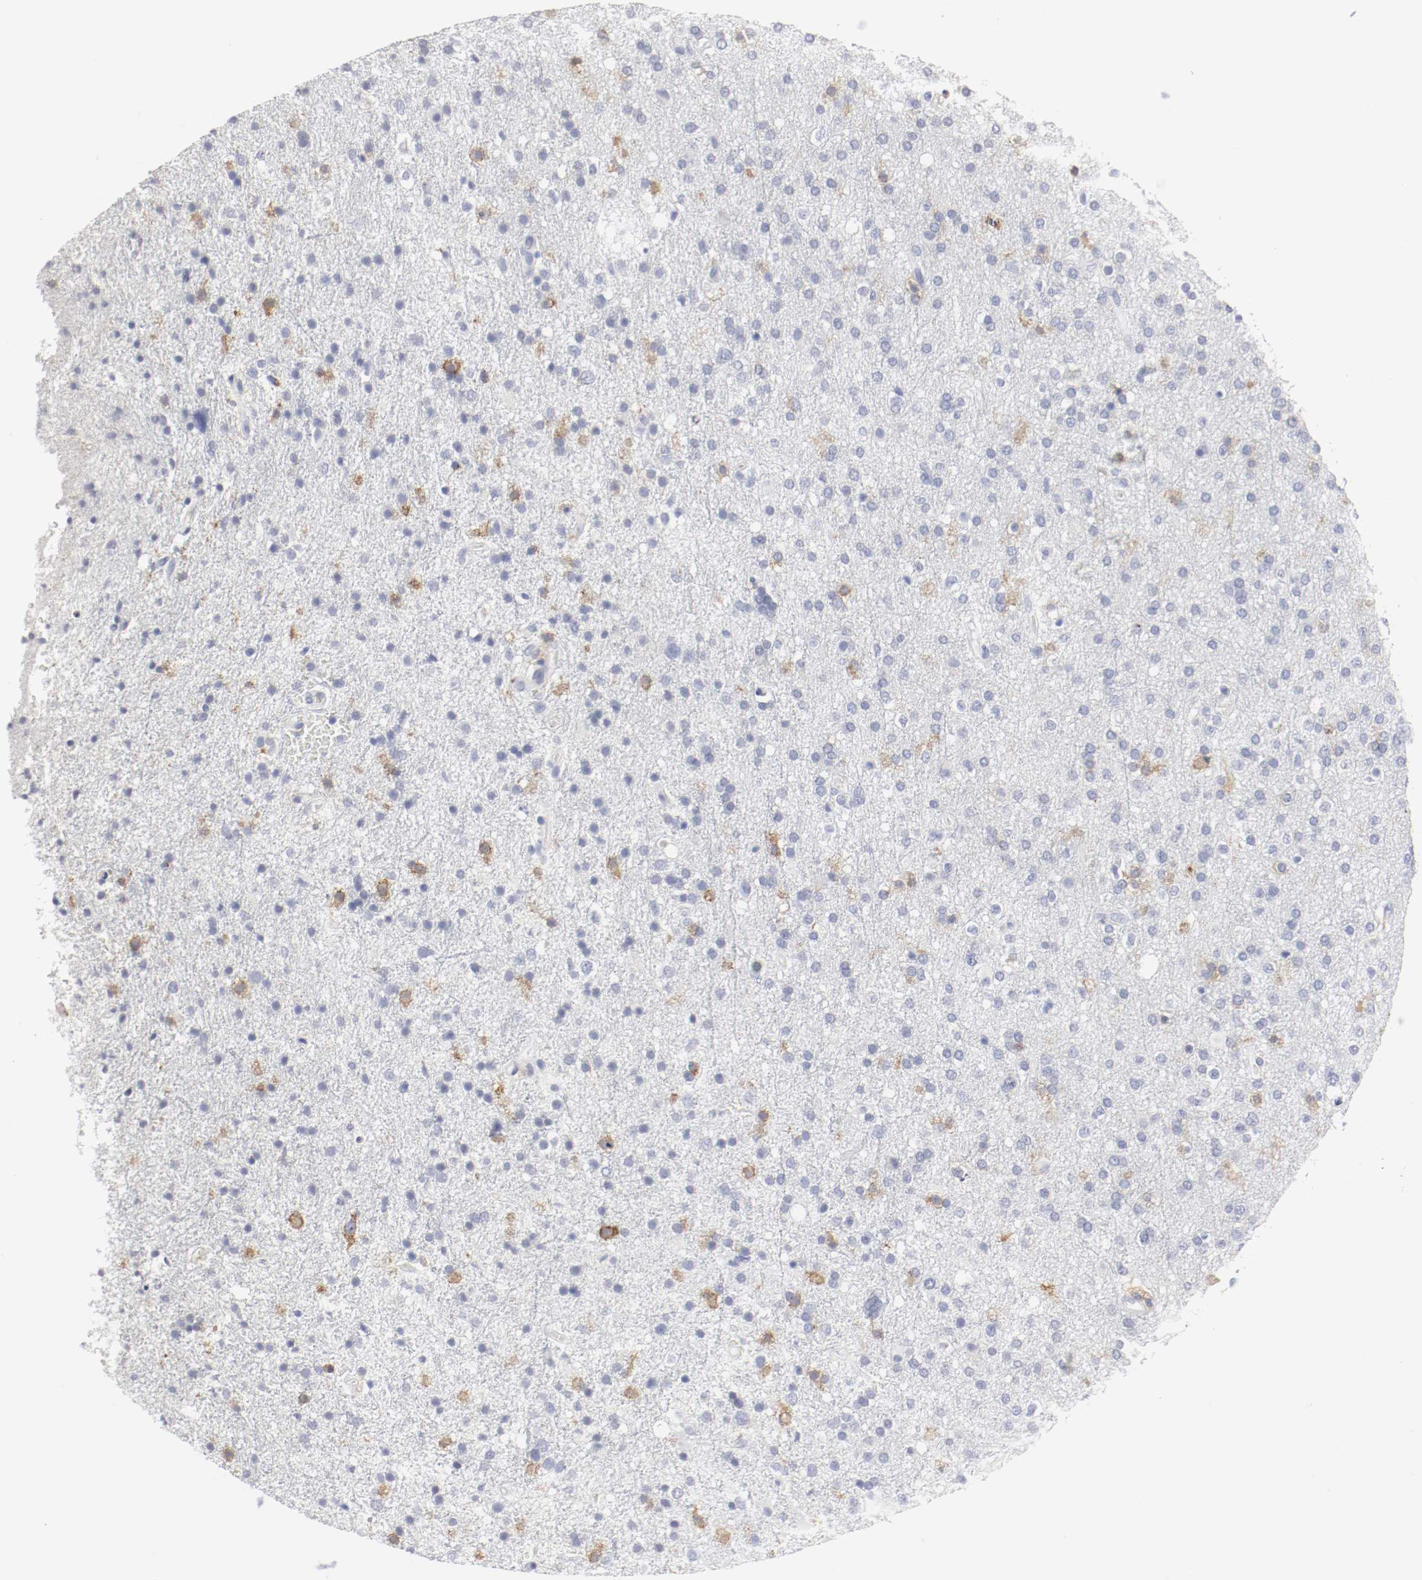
{"staining": {"intensity": "moderate", "quantity": "<25%", "location": "cytoplasmic/membranous"}, "tissue": "glioma", "cell_type": "Tumor cells", "image_type": "cancer", "snomed": [{"axis": "morphology", "description": "Glioma, malignant, High grade"}, {"axis": "topography", "description": "Brain"}], "caption": "IHC image of neoplastic tissue: glioma stained using immunohistochemistry (IHC) shows low levels of moderate protein expression localized specifically in the cytoplasmic/membranous of tumor cells, appearing as a cytoplasmic/membranous brown color.", "gene": "ITGAX", "patient": {"sex": "male", "age": 33}}